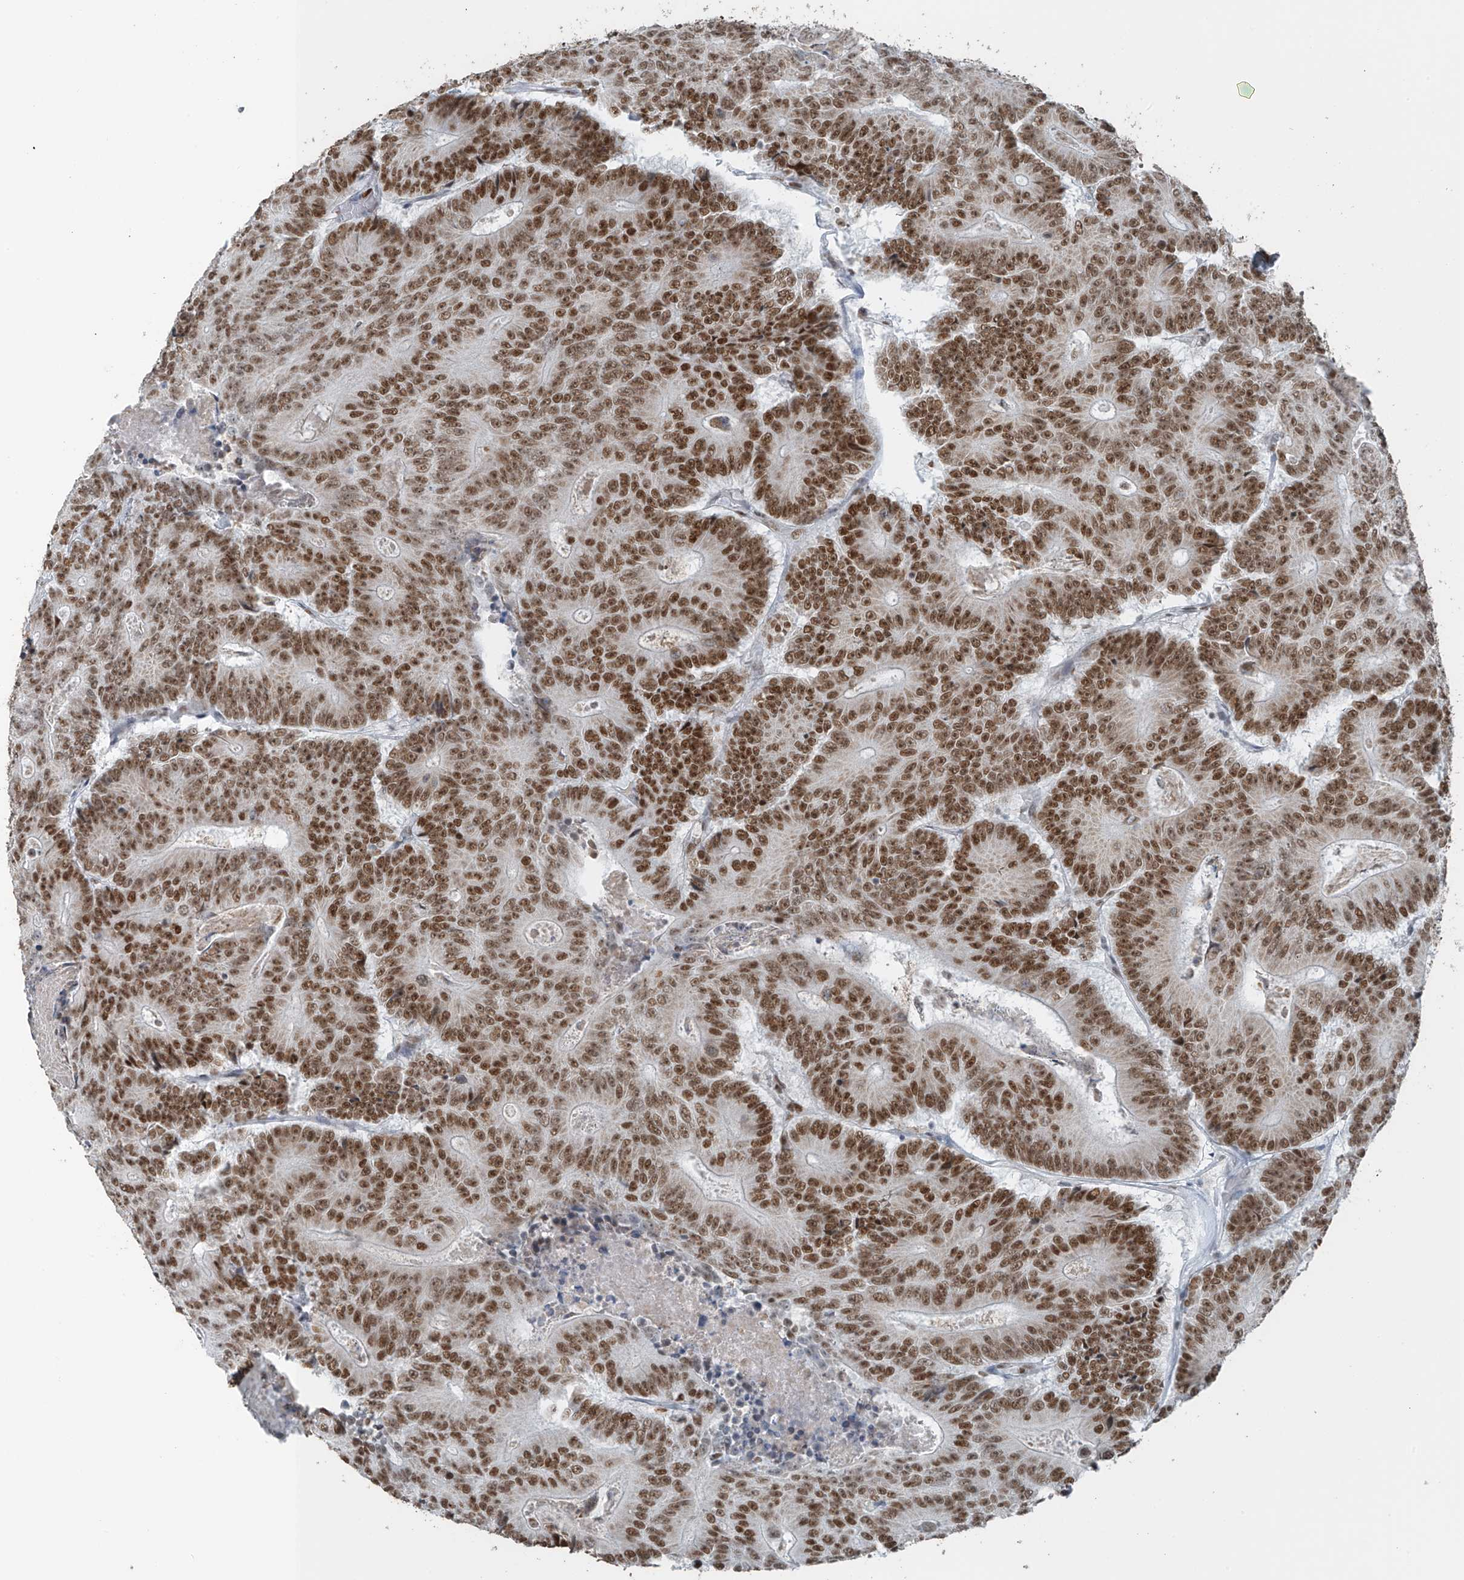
{"staining": {"intensity": "moderate", "quantity": ">75%", "location": "nuclear"}, "tissue": "colorectal cancer", "cell_type": "Tumor cells", "image_type": "cancer", "snomed": [{"axis": "morphology", "description": "Adenocarcinoma, NOS"}, {"axis": "topography", "description": "Colon"}], "caption": "The photomicrograph shows a brown stain indicating the presence of a protein in the nuclear of tumor cells in colorectal cancer. The staining was performed using DAB (3,3'-diaminobenzidine) to visualize the protein expression in brown, while the nuclei were stained in blue with hematoxylin (Magnification: 20x).", "gene": "WRNIP1", "patient": {"sex": "male", "age": 83}}